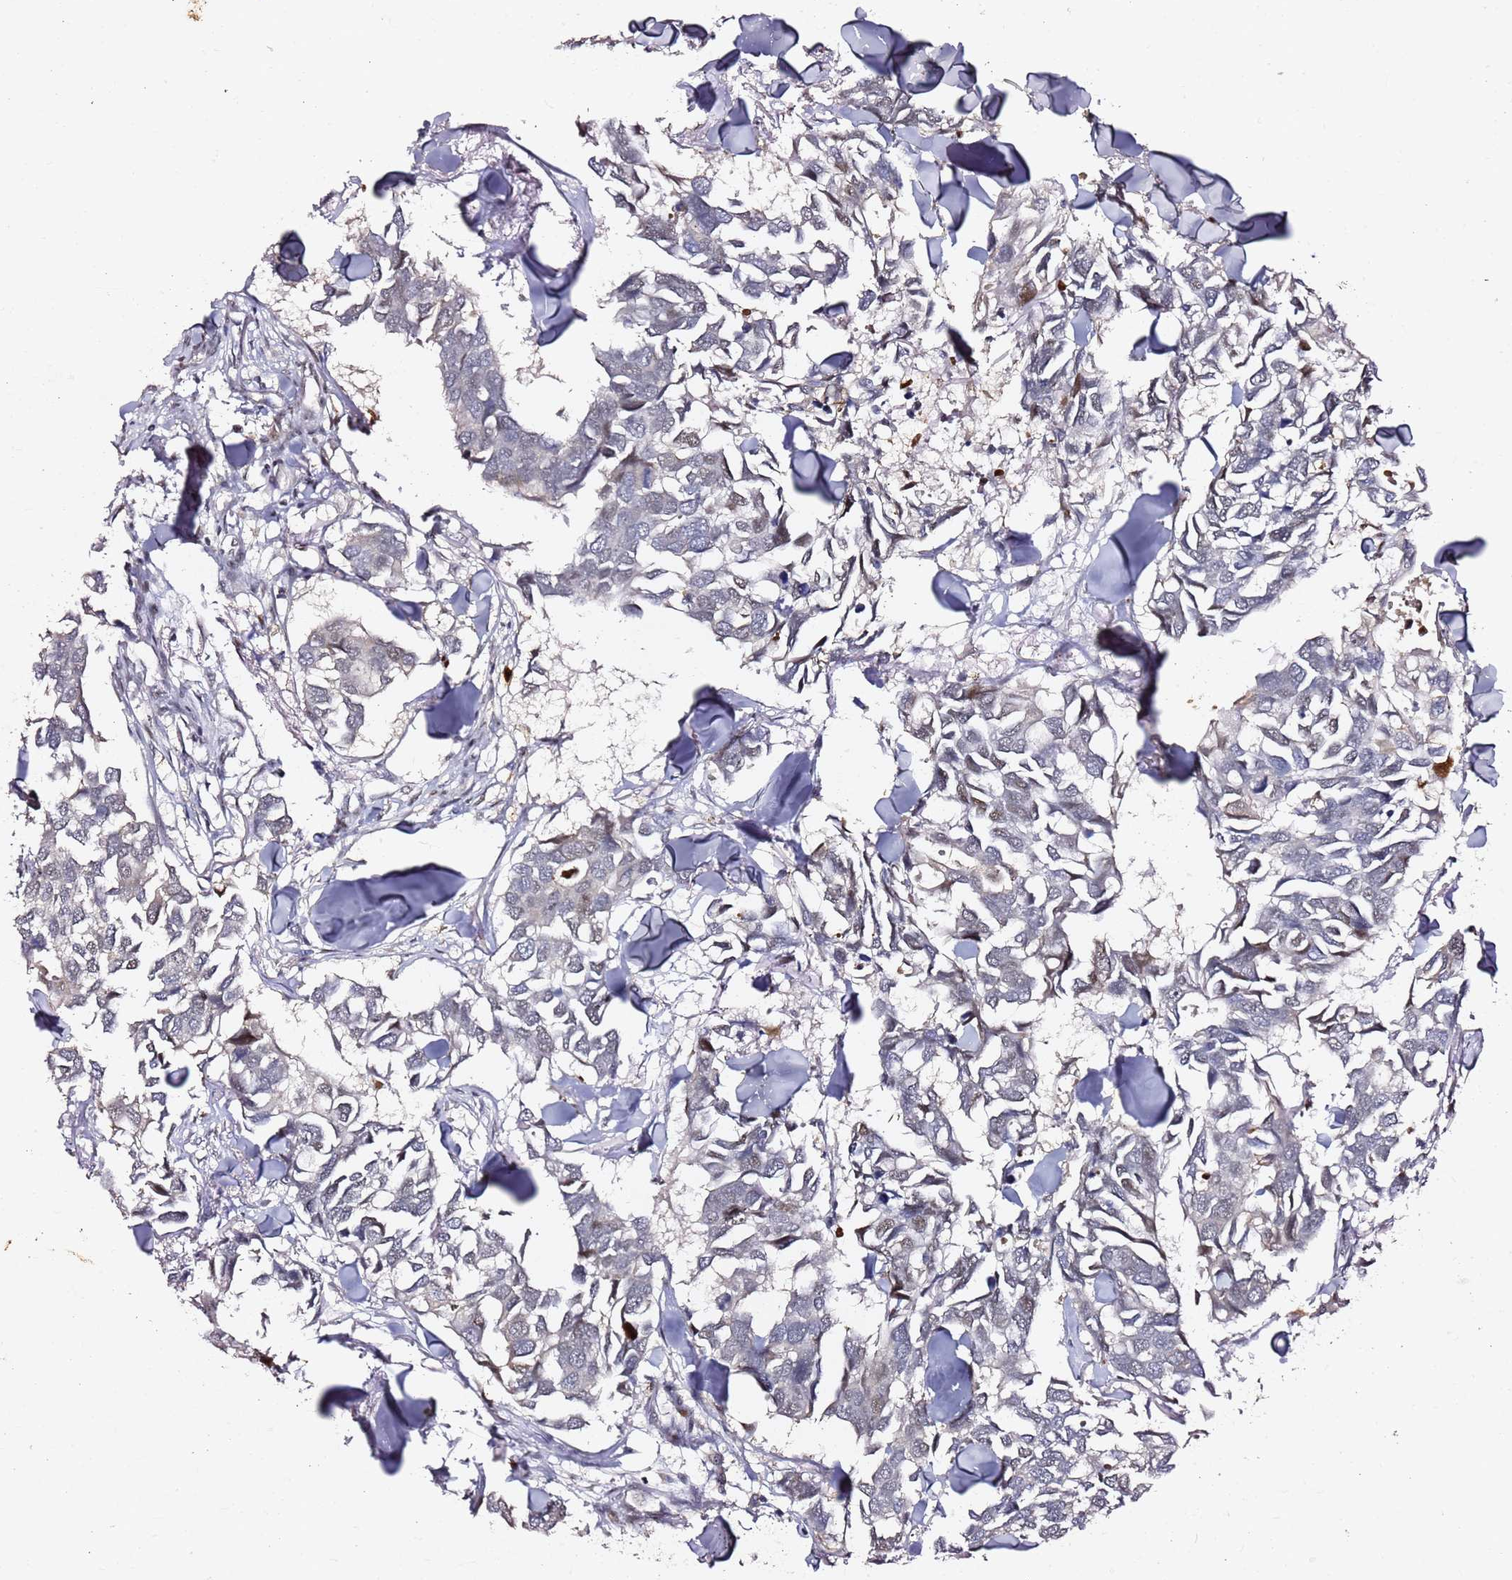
{"staining": {"intensity": "negative", "quantity": "none", "location": "none"}, "tissue": "breast cancer", "cell_type": "Tumor cells", "image_type": "cancer", "snomed": [{"axis": "morphology", "description": "Duct carcinoma"}, {"axis": "topography", "description": "Breast"}], "caption": "Immunohistochemical staining of breast cancer reveals no significant expression in tumor cells.", "gene": "FCF1", "patient": {"sex": "female", "age": 83}}